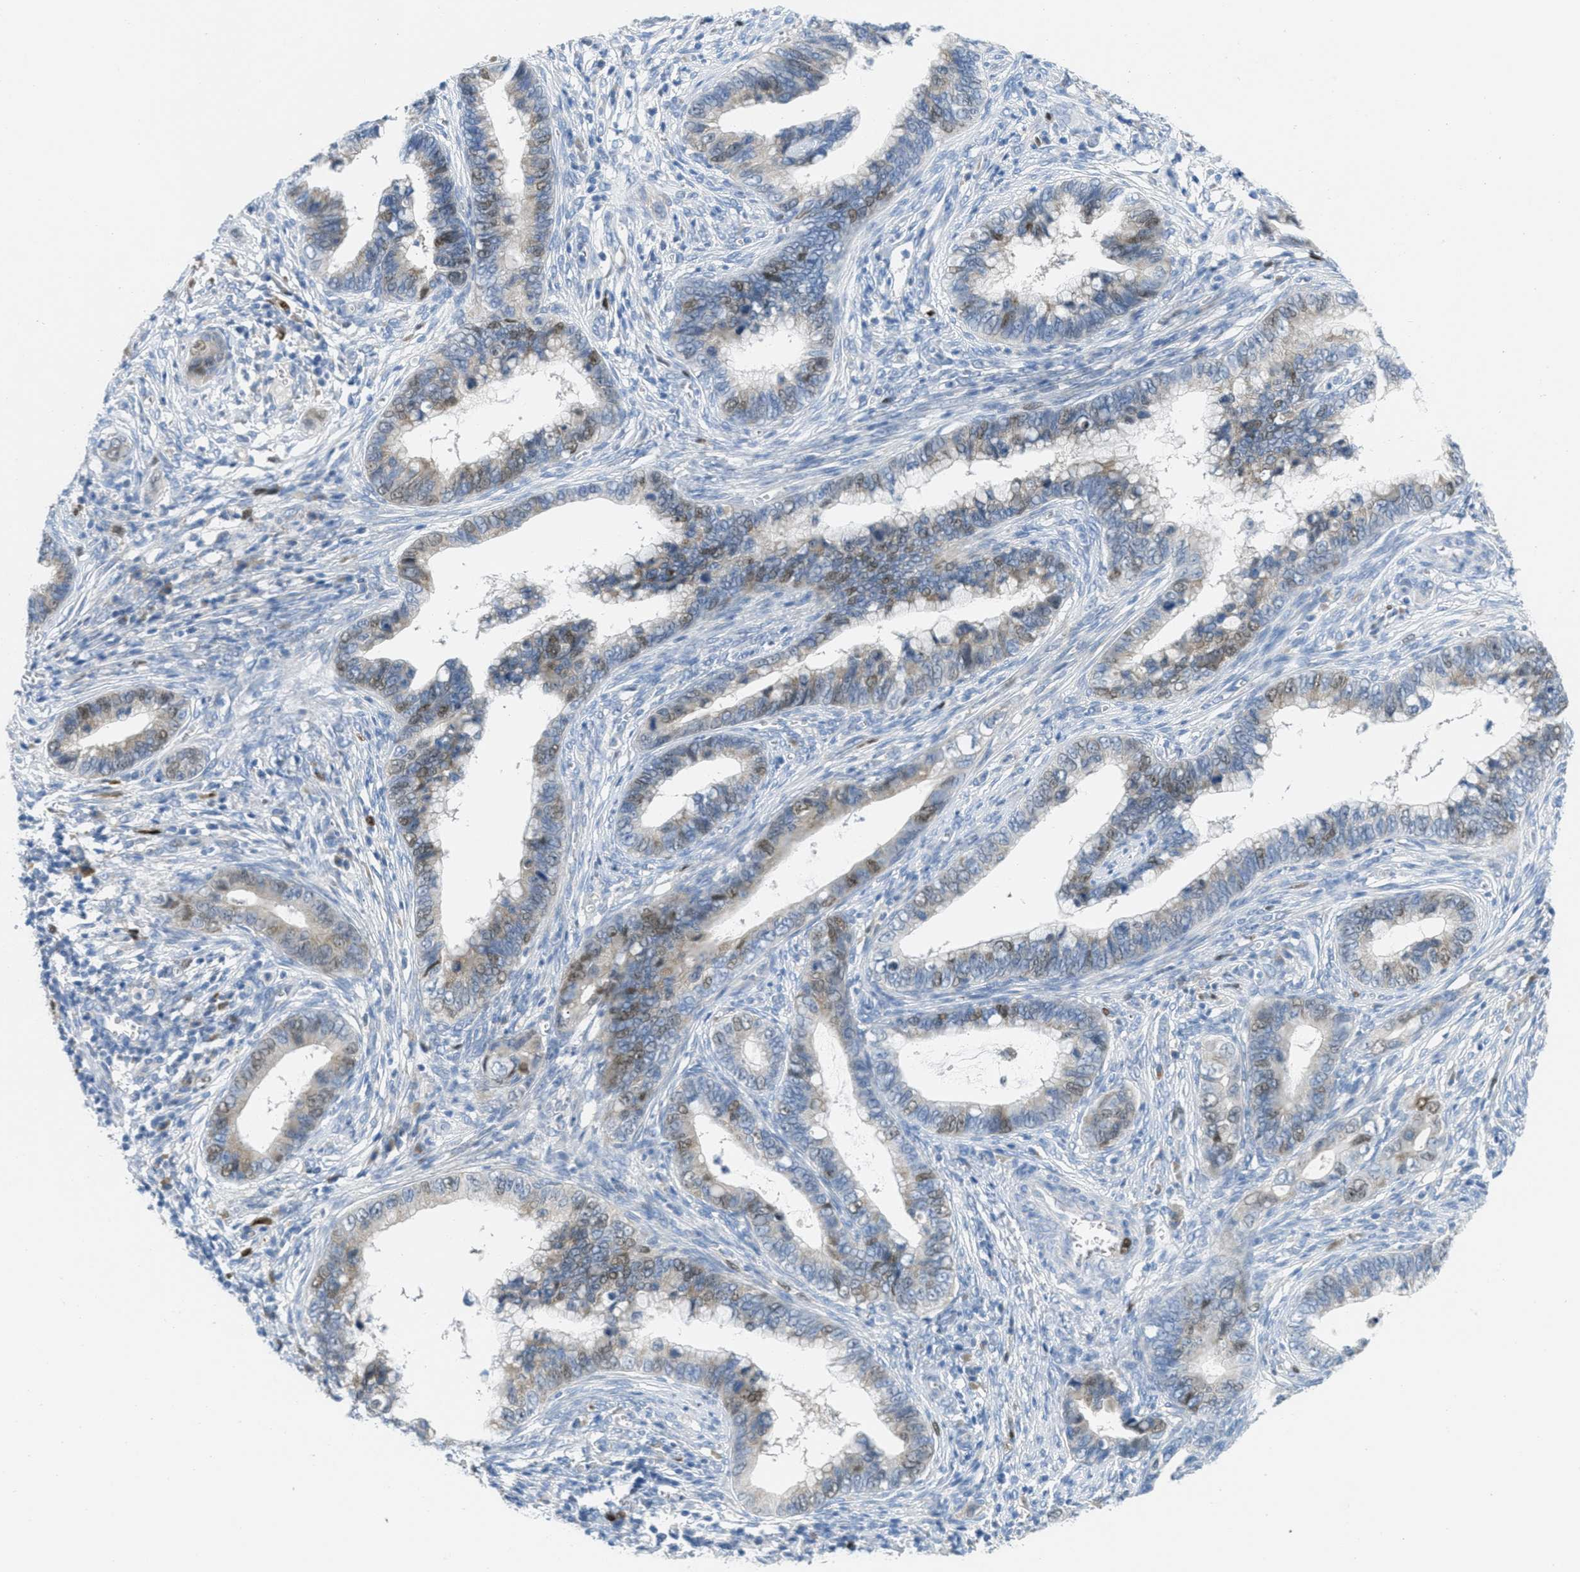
{"staining": {"intensity": "moderate", "quantity": "25%-75%", "location": "cytoplasmic/membranous,nuclear"}, "tissue": "cervical cancer", "cell_type": "Tumor cells", "image_type": "cancer", "snomed": [{"axis": "morphology", "description": "Adenocarcinoma, NOS"}, {"axis": "topography", "description": "Cervix"}], "caption": "Immunohistochemistry staining of adenocarcinoma (cervical), which exhibits medium levels of moderate cytoplasmic/membranous and nuclear staining in about 25%-75% of tumor cells indicating moderate cytoplasmic/membranous and nuclear protein expression. The staining was performed using DAB (brown) for protein detection and nuclei were counterstained in hematoxylin (blue).", "gene": "ORC6", "patient": {"sex": "female", "age": 44}}